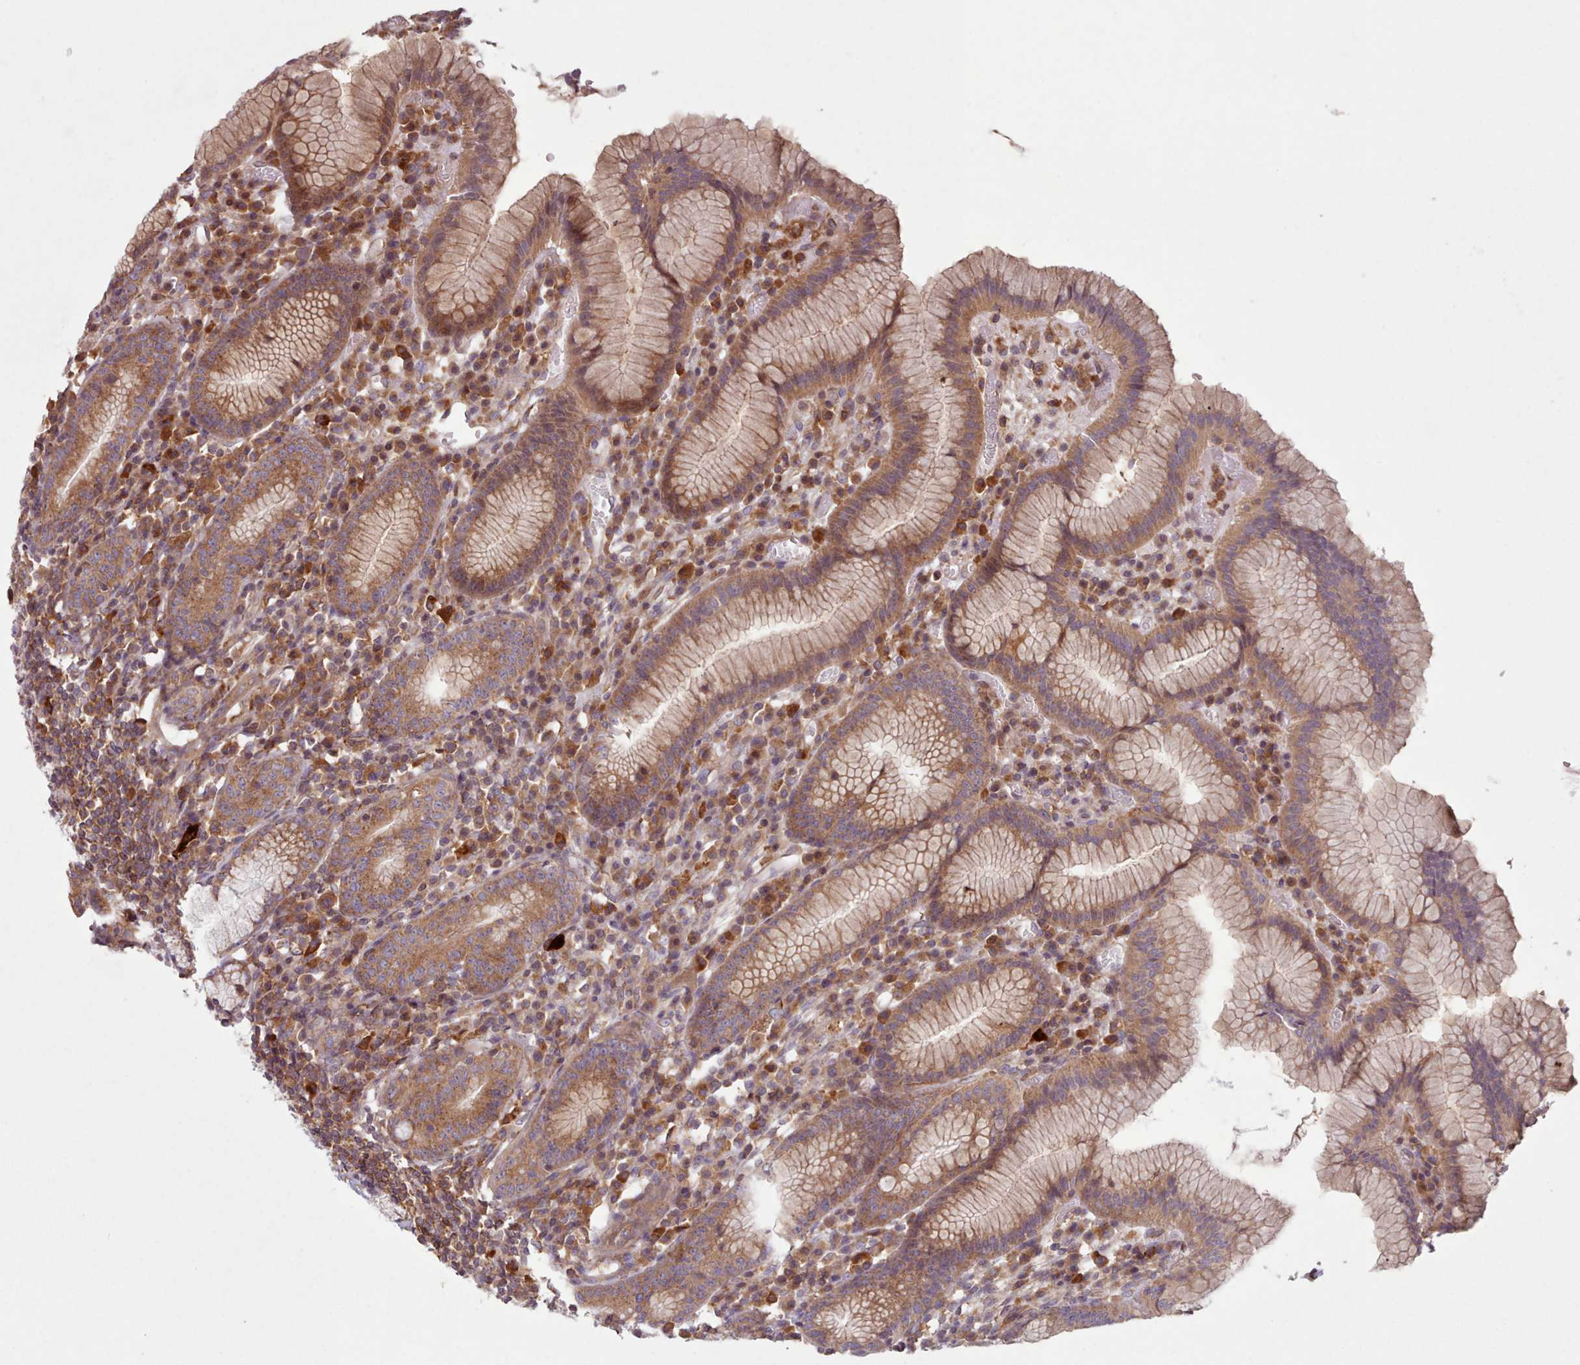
{"staining": {"intensity": "moderate", "quantity": ">75%", "location": "cytoplasmic/membranous"}, "tissue": "stomach", "cell_type": "Glandular cells", "image_type": "normal", "snomed": [{"axis": "morphology", "description": "Normal tissue, NOS"}, {"axis": "topography", "description": "Stomach"}], "caption": "A brown stain labels moderate cytoplasmic/membranous expression of a protein in glandular cells of unremarkable stomach.", "gene": "WASHC2A", "patient": {"sex": "male", "age": 55}}